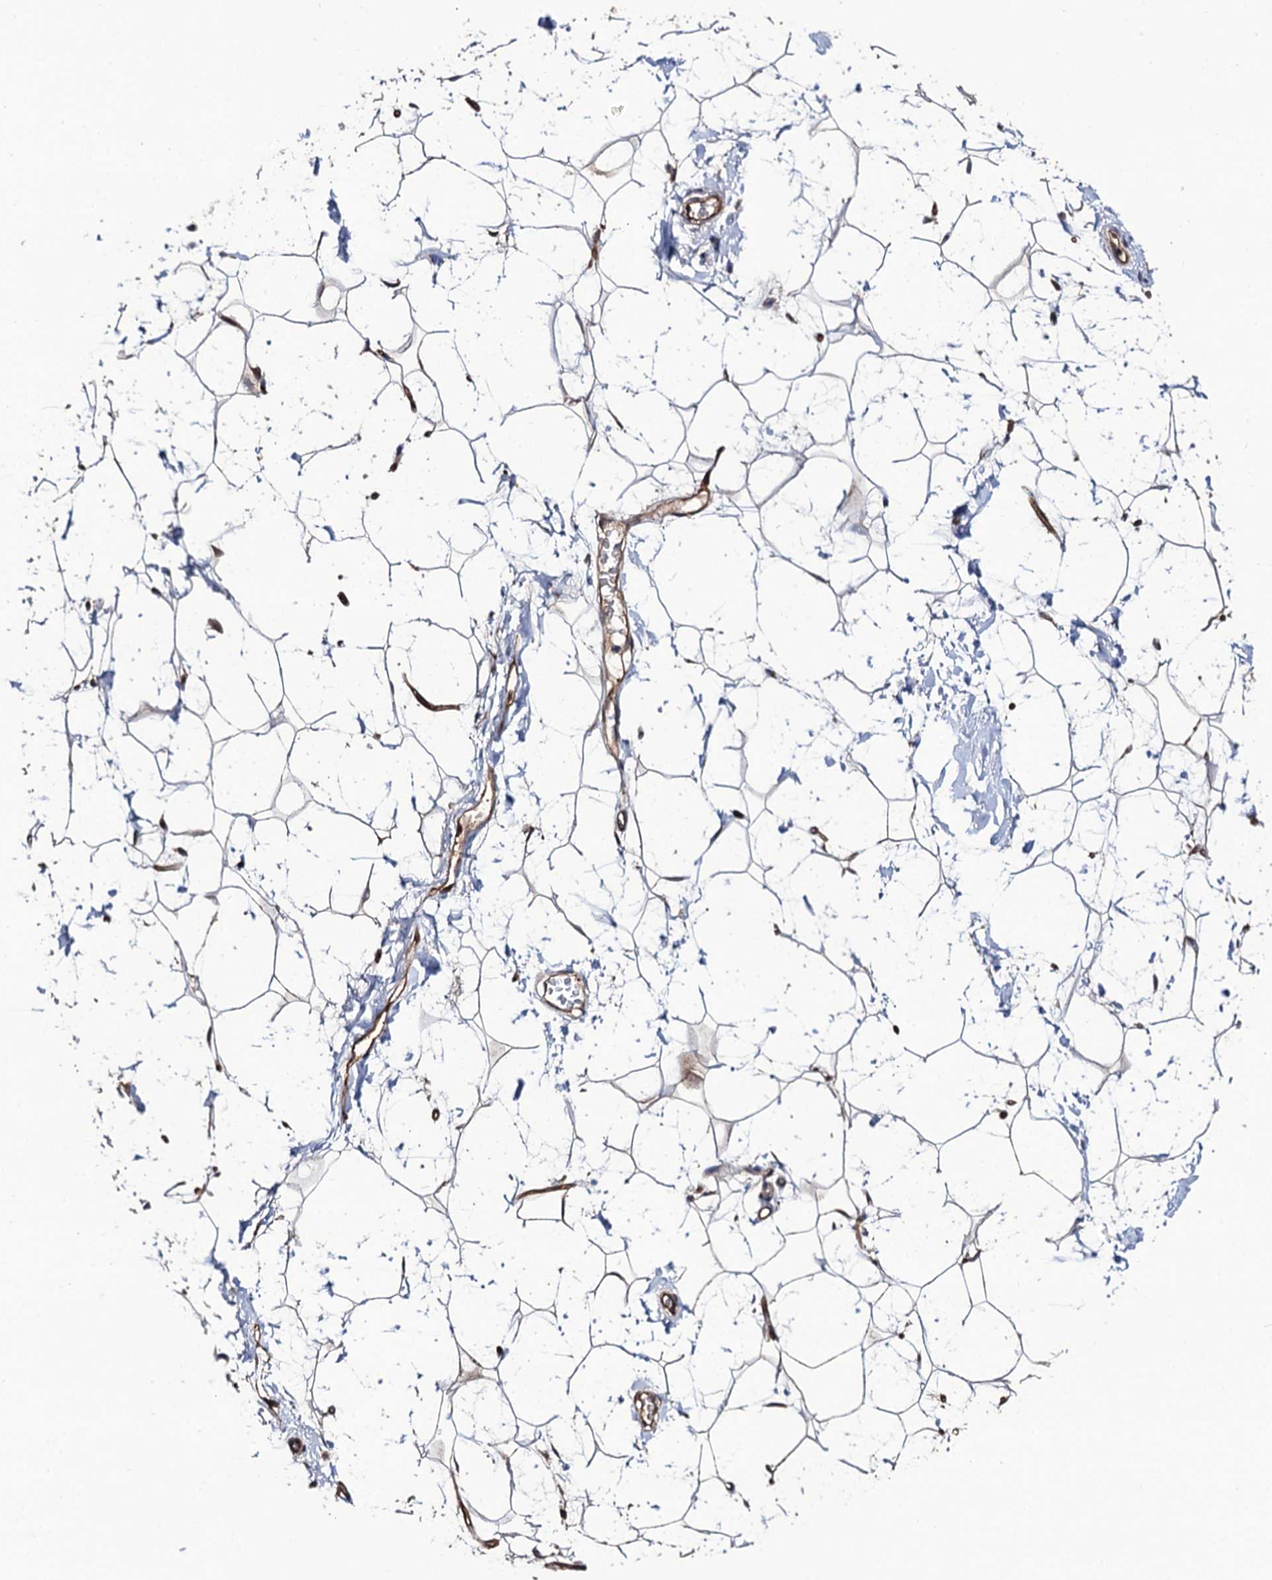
{"staining": {"intensity": "negative", "quantity": "none", "location": "none"}, "tissue": "adipose tissue", "cell_type": "Adipocytes", "image_type": "normal", "snomed": [{"axis": "morphology", "description": "Normal tissue, NOS"}, {"axis": "topography", "description": "Breast"}], "caption": "Immunohistochemistry of benign human adipose tissue demonstrates no positivity in adipocytes.", "gene": "LRRC63", "patient": {"sex": "female", "age": 26}}